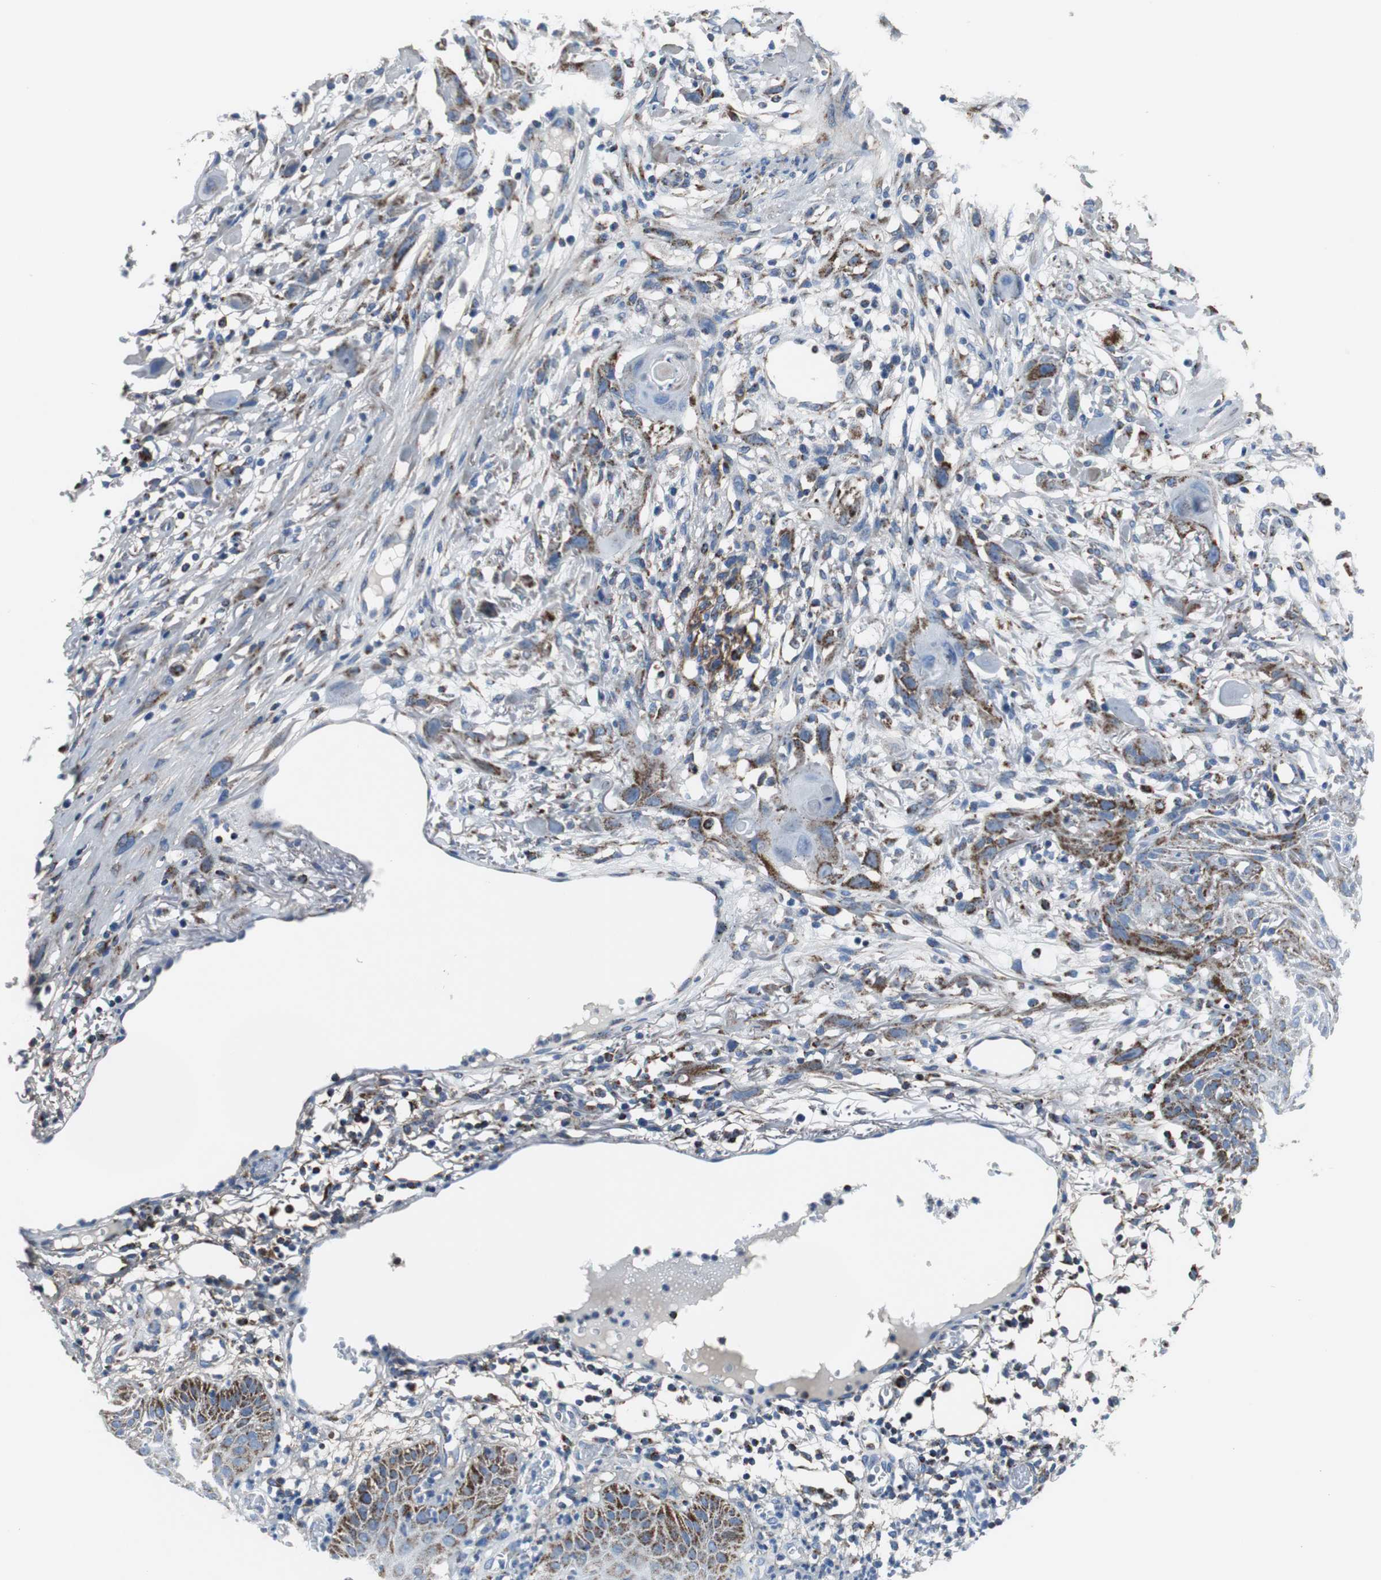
{"staining": {"intensity": "strong", "quantity": "<25%", "location": "cytoplasmic/membranous"}, "tissue": "skin cancer", "cell_type": "Tumor cells", "image_type": "cancer", "snomed": [{"axis": "morphology", "description": "Normal tissue, NOS"}, {"axis": "morphology", "description": "Squamous cell carcinoma, NOS"}, {"axis": "topography", "description": "Skin"}], "caption": "Immunohistochemical staining of human skin cancer displays medium levels of strong cytoplasmic/membranous protein staining in approximately <25% of tumor cells.", "gene": "C1QTNF7", "patient": {"sex": "female", "age": 59}}